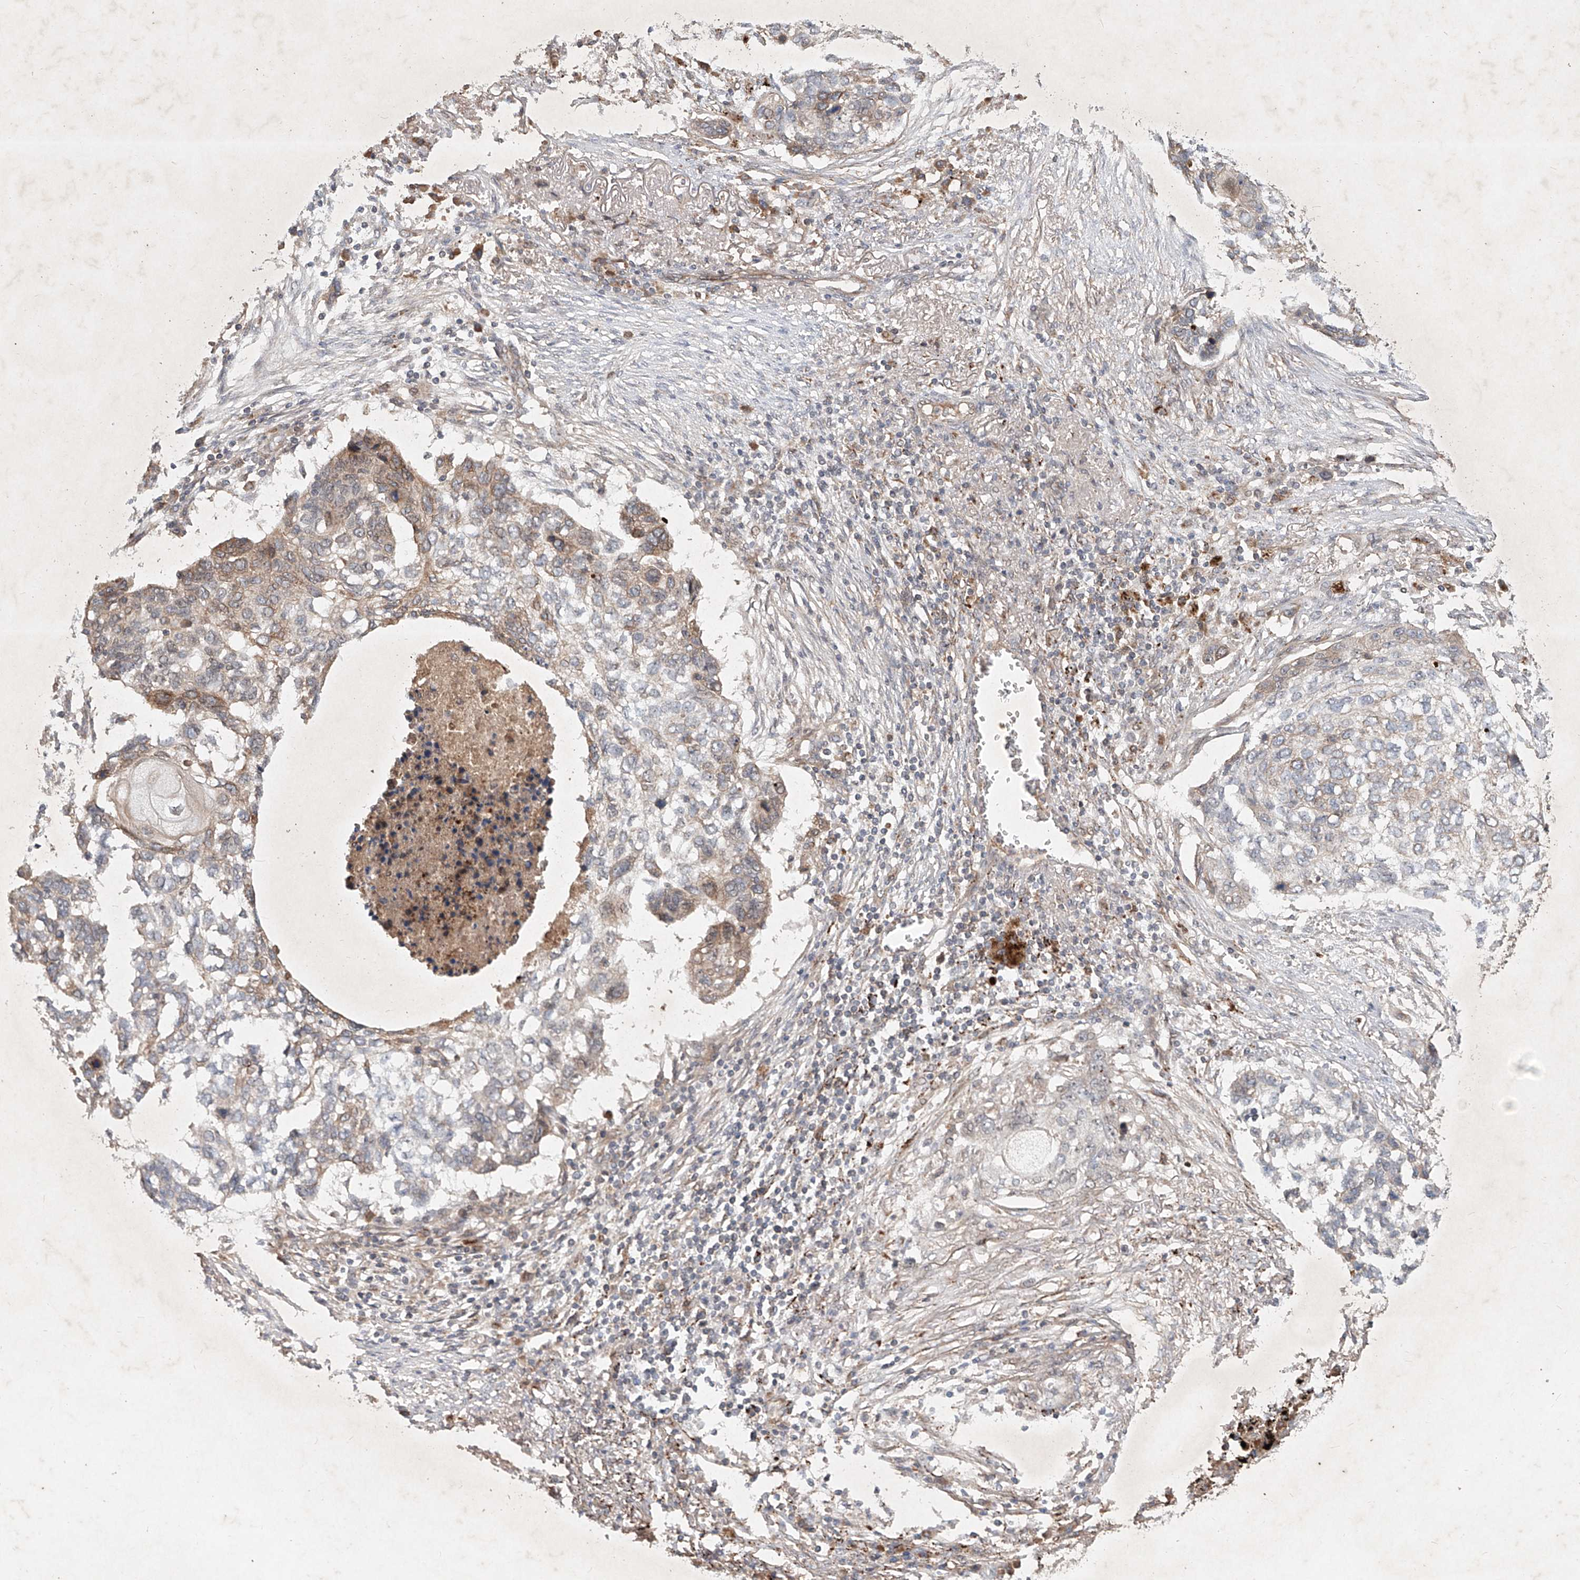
{"staining": {"intensity": "moderate", "quantity": "<25%", "location": "cytoplasmic/membranous"}, "tissue": "lung cancer", "cell_type": "Tumor cells", "image_type": "cancer", "snomed": [{"axis": "morphology", "description": "Squamous cell carcinoma, NOS"}, {"axis": "topography", "description": "Lung"}], "caption": "Immunohistochemistry of lung squamous cell carcinoma exhibits low levels of moderate cytoplasmic/membranous positivity in approximately <25% of tumor cells.", "gene": "IER5", "patient": {"sex": "female", "age": 63}}